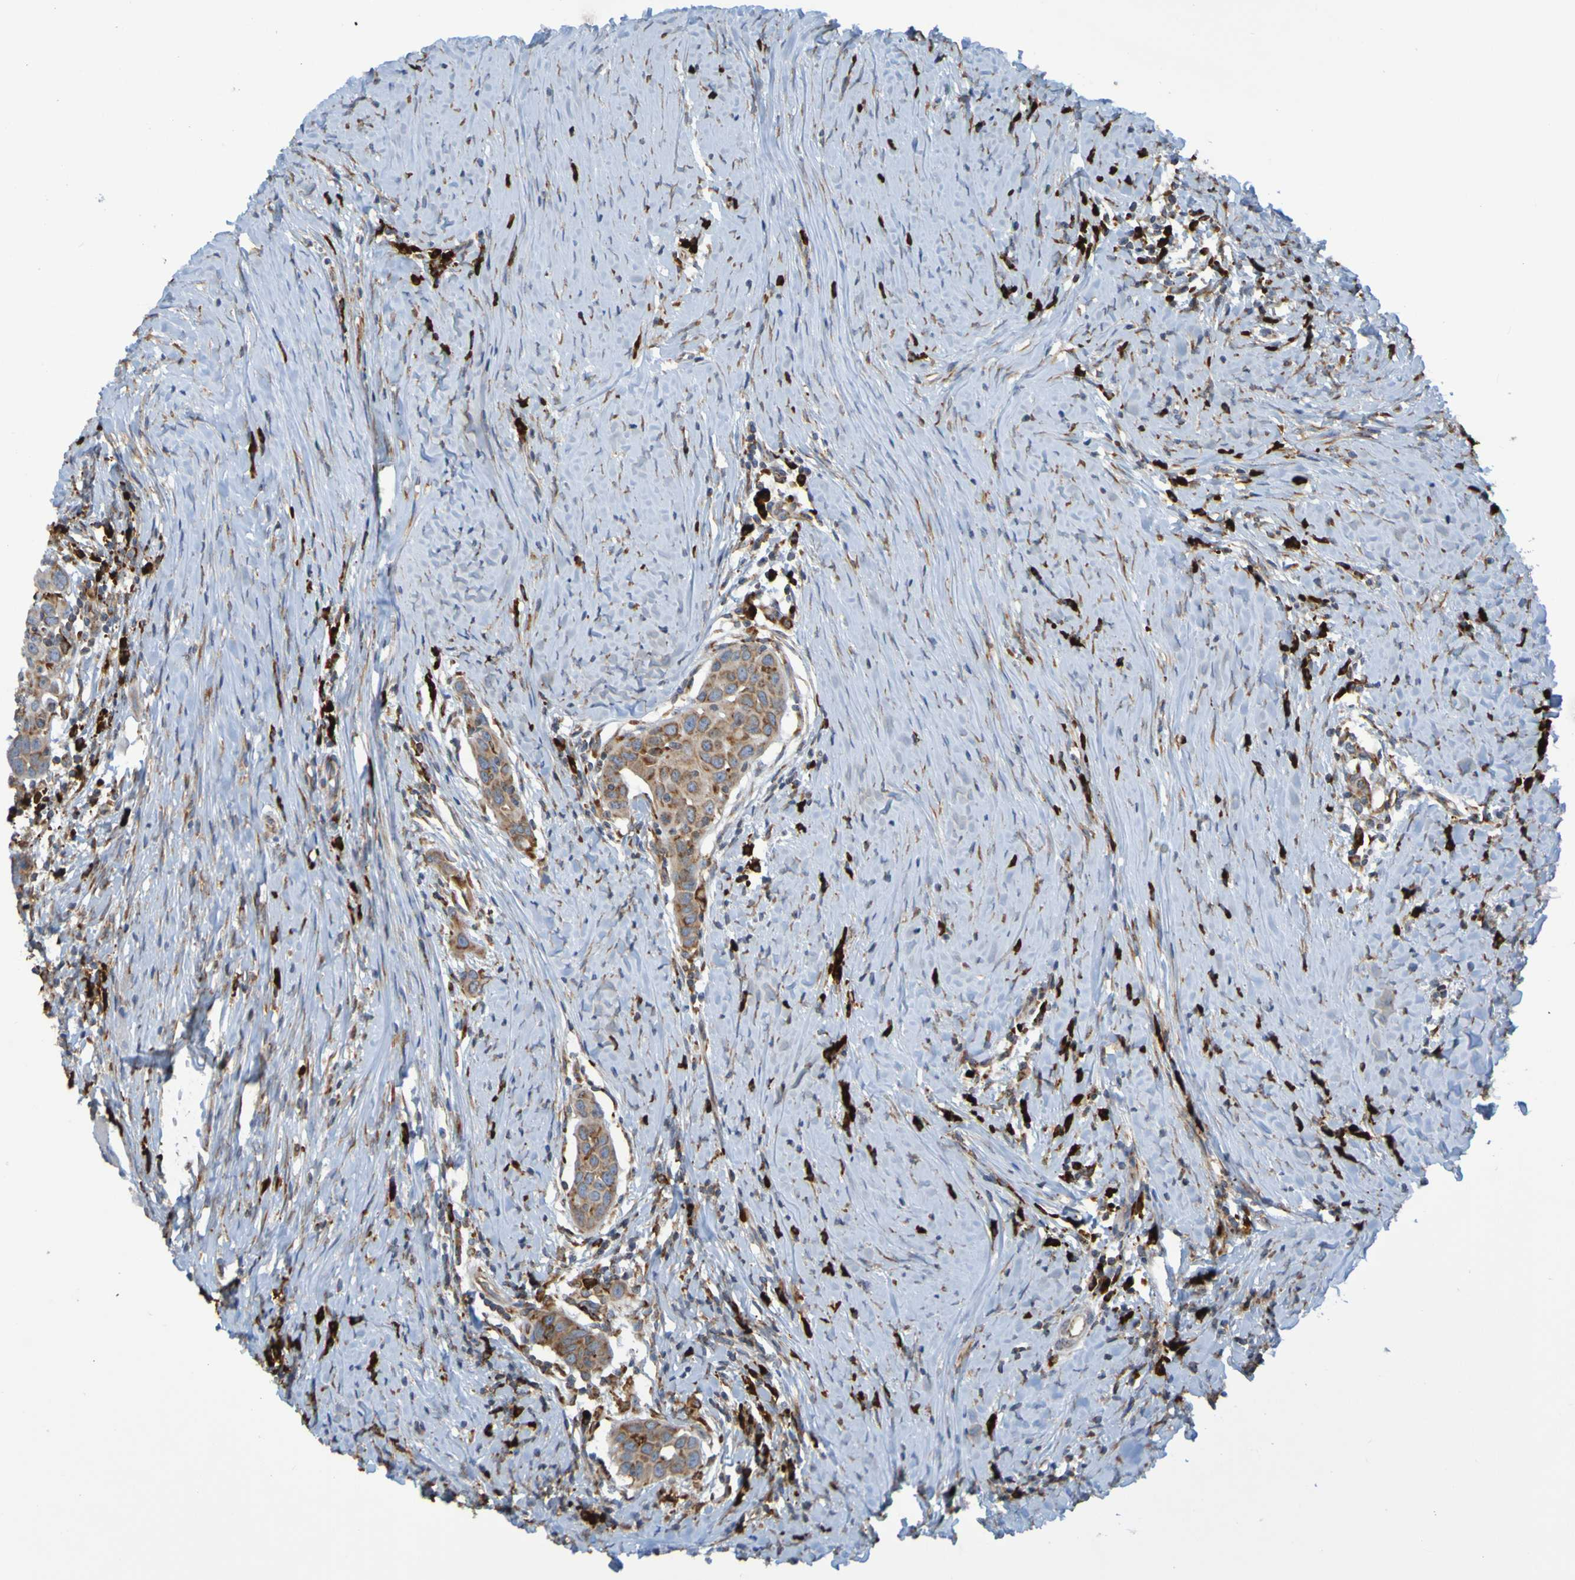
{"staining": {"intensity": "moderate", "quantity": ">75%", "location": "cytoplasmic/membranous"}, "tissue": "head and neck cancer", "cell_type": "Tumor cells", "image_type": "cancer", "snomed": [{"axis": "morphology", "description": "Squamous cell carcinoma, NOS"}, {"axis": "topography", "description": "Oral tissue"}, {"axis": "topography", "description": "Head-Neck"}], "caption": "Human head and neck squamous cell carcinoma stained with a brown dye shows moderate cytoplasmic/membranous positive staining in about >75% of tumor cells.", "gene": "SSR1", "patient": {"sex": "female", "age": 50}}